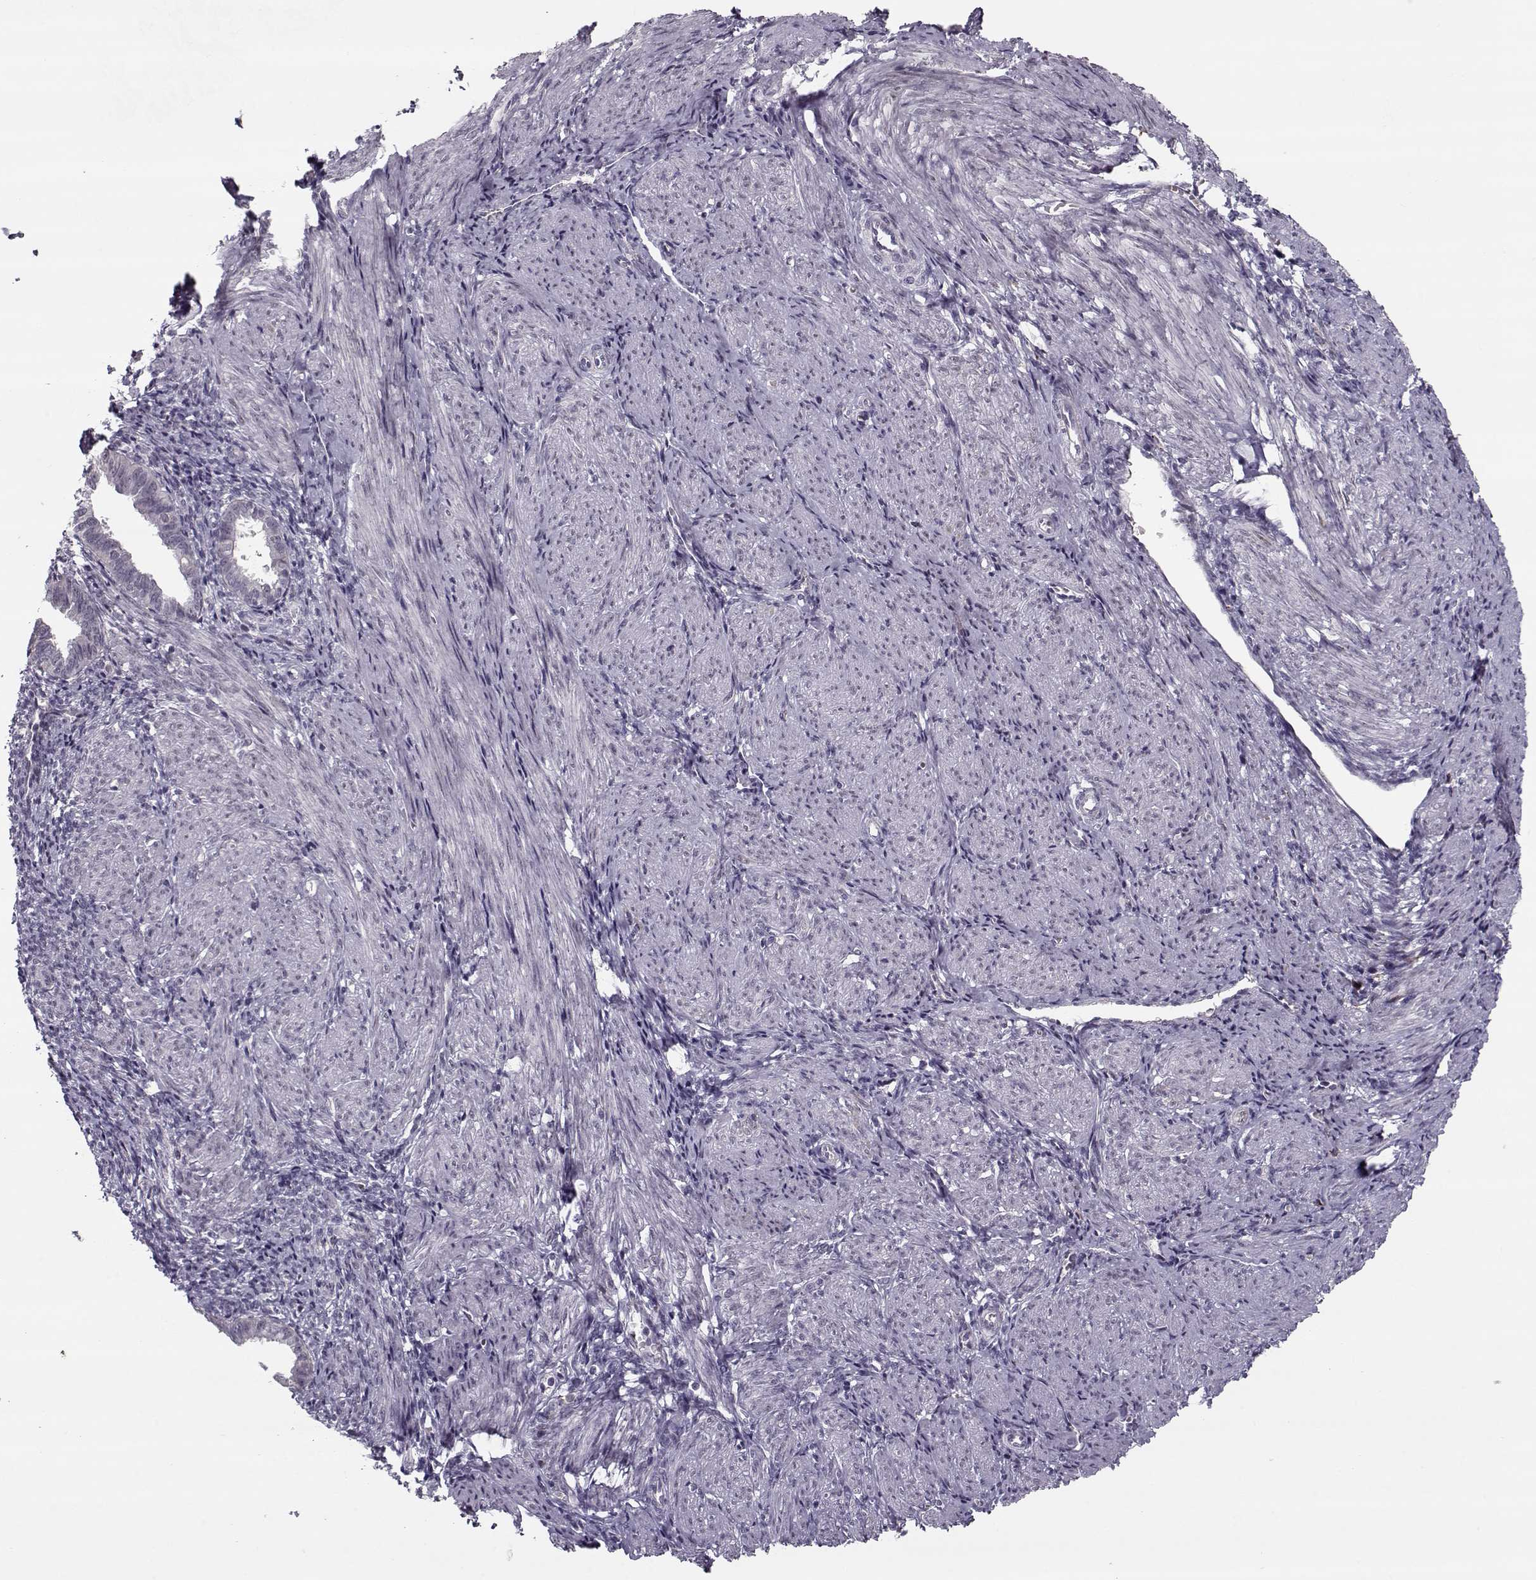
{"staining": {"intensity": "negative", "quantity": "none", "location": "none"}, "tissue": "endometrium", "cell_type": "Cells in endometrial stroma", "image_type": "normal", "snomed": [{"axis": "morphology", "description": "Normal tissue, NOS"}, {"axis": "topography", "description": "Endometrium"}], "caption": "High magnification brightfield microscopy of benign endometrium stained with DAB (brown) and counterstained with hematoxylin (blue): cells in endometrial stroma show no significant expression. (Brightfield microscopy of DAB (3,3'-diaminobenzidine) immunohistochemistry at high magnification).", "gene": "DNAI3", "patient": {"sex": "female", "age": 37}}